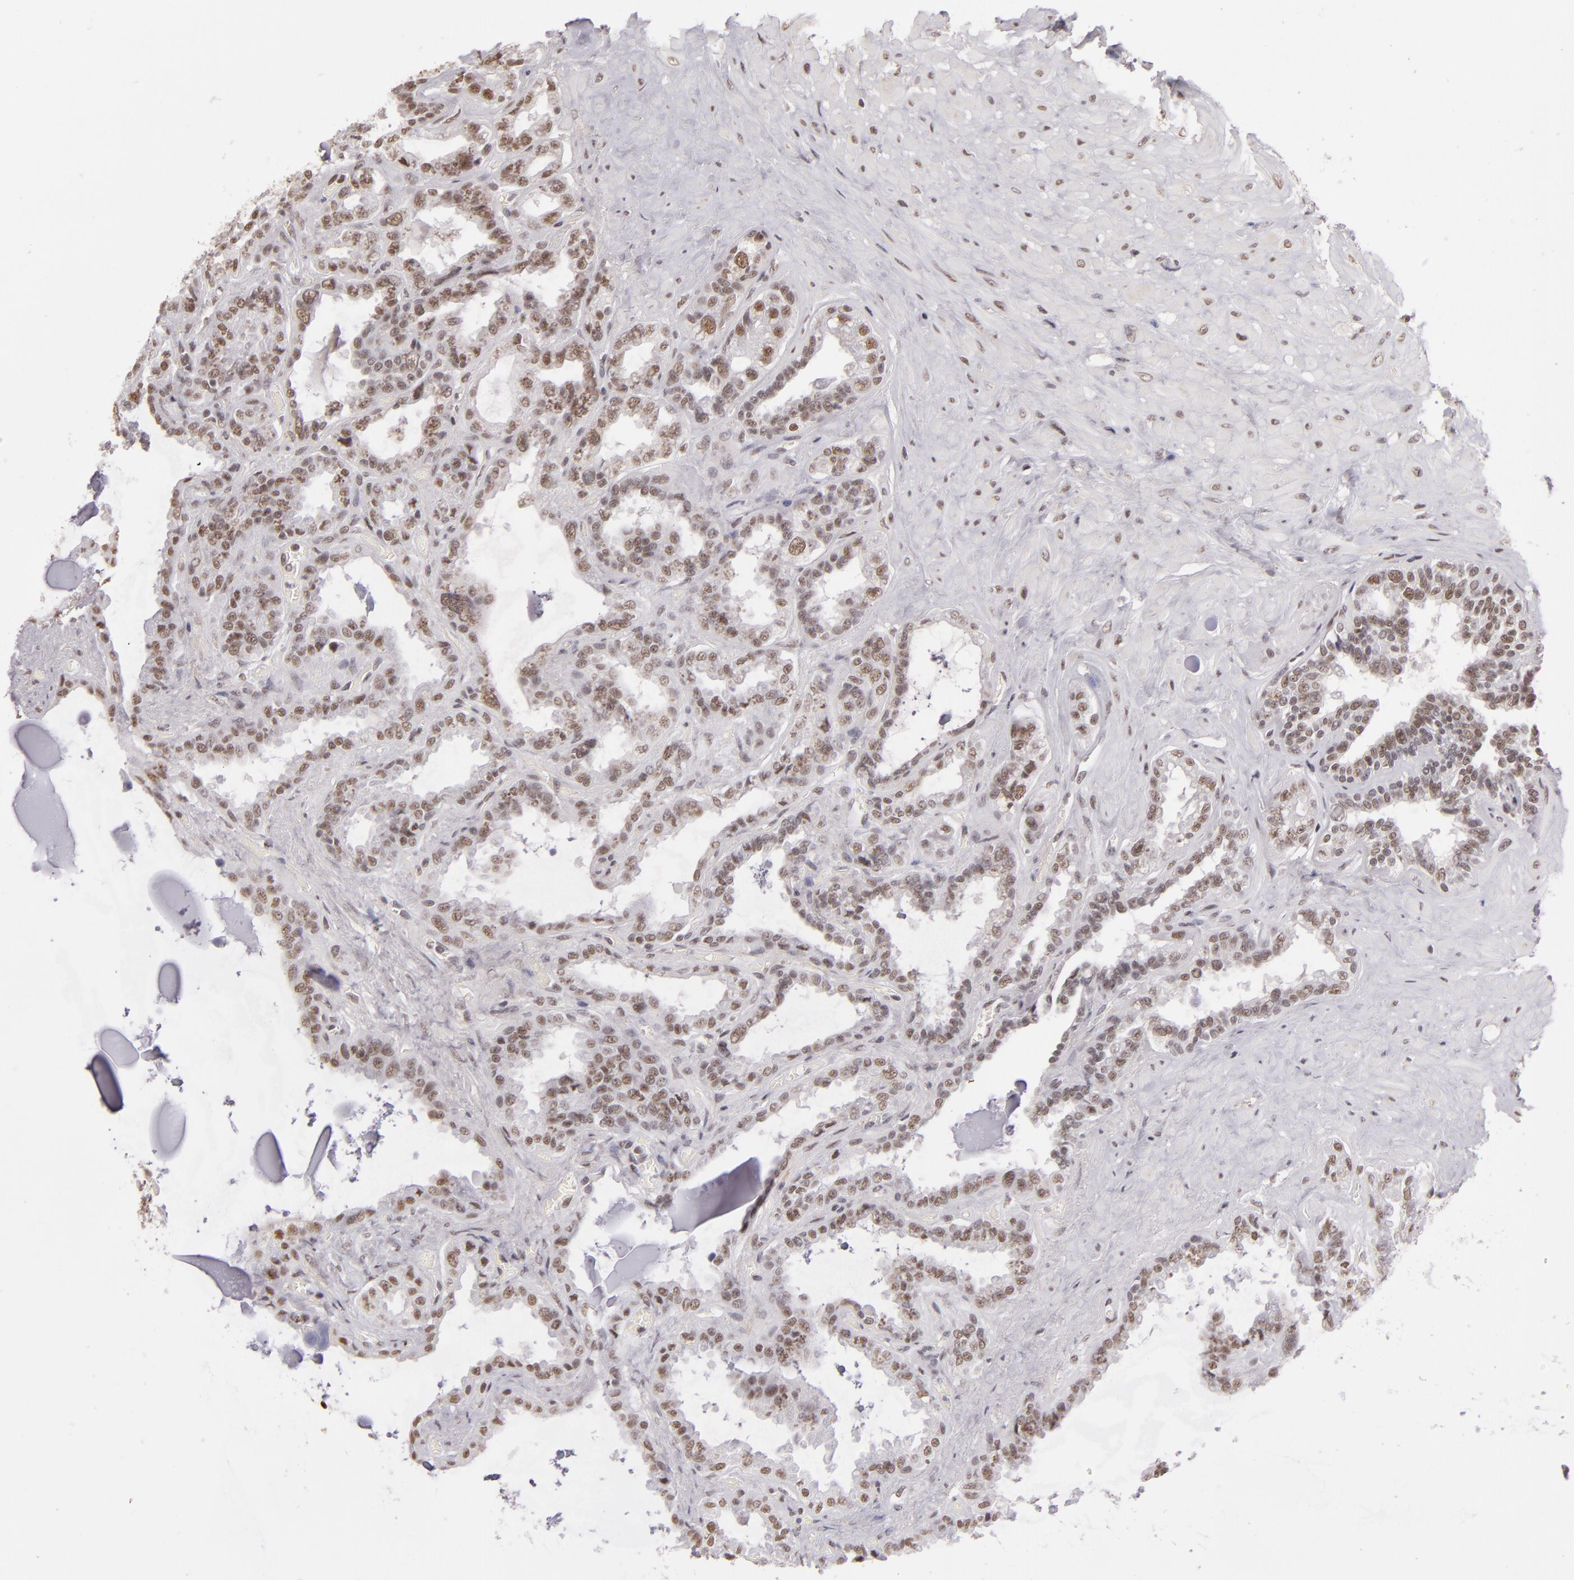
{"staining": {"intensity": "moderate", "quantity": ">75%", "location": "nuclear"}, "tissue": "seminal vesicle", "cell_type": "Glandular cells", "image_type": "normal", "snomed": [{"axis": "morphology", "description": "Normal tissue, NOS"}, {"axis": "morphology", "description": "Inflammation, NOS"}, {"axis": "topography", "description": "Urinary bladder"}, {"axis": "topography", "description": "Prostate"}, {"axis": "topography", "description": "Seminal veicle"}], "caption": "Immunohistochemistry (IHC) (DAB) staining of normal seminal vesicle shows moderate nuclear protein staining in approximately >75% of glandular cells.", "gene": "INTS6", "patient": {"sex": "male", "age": 82}}